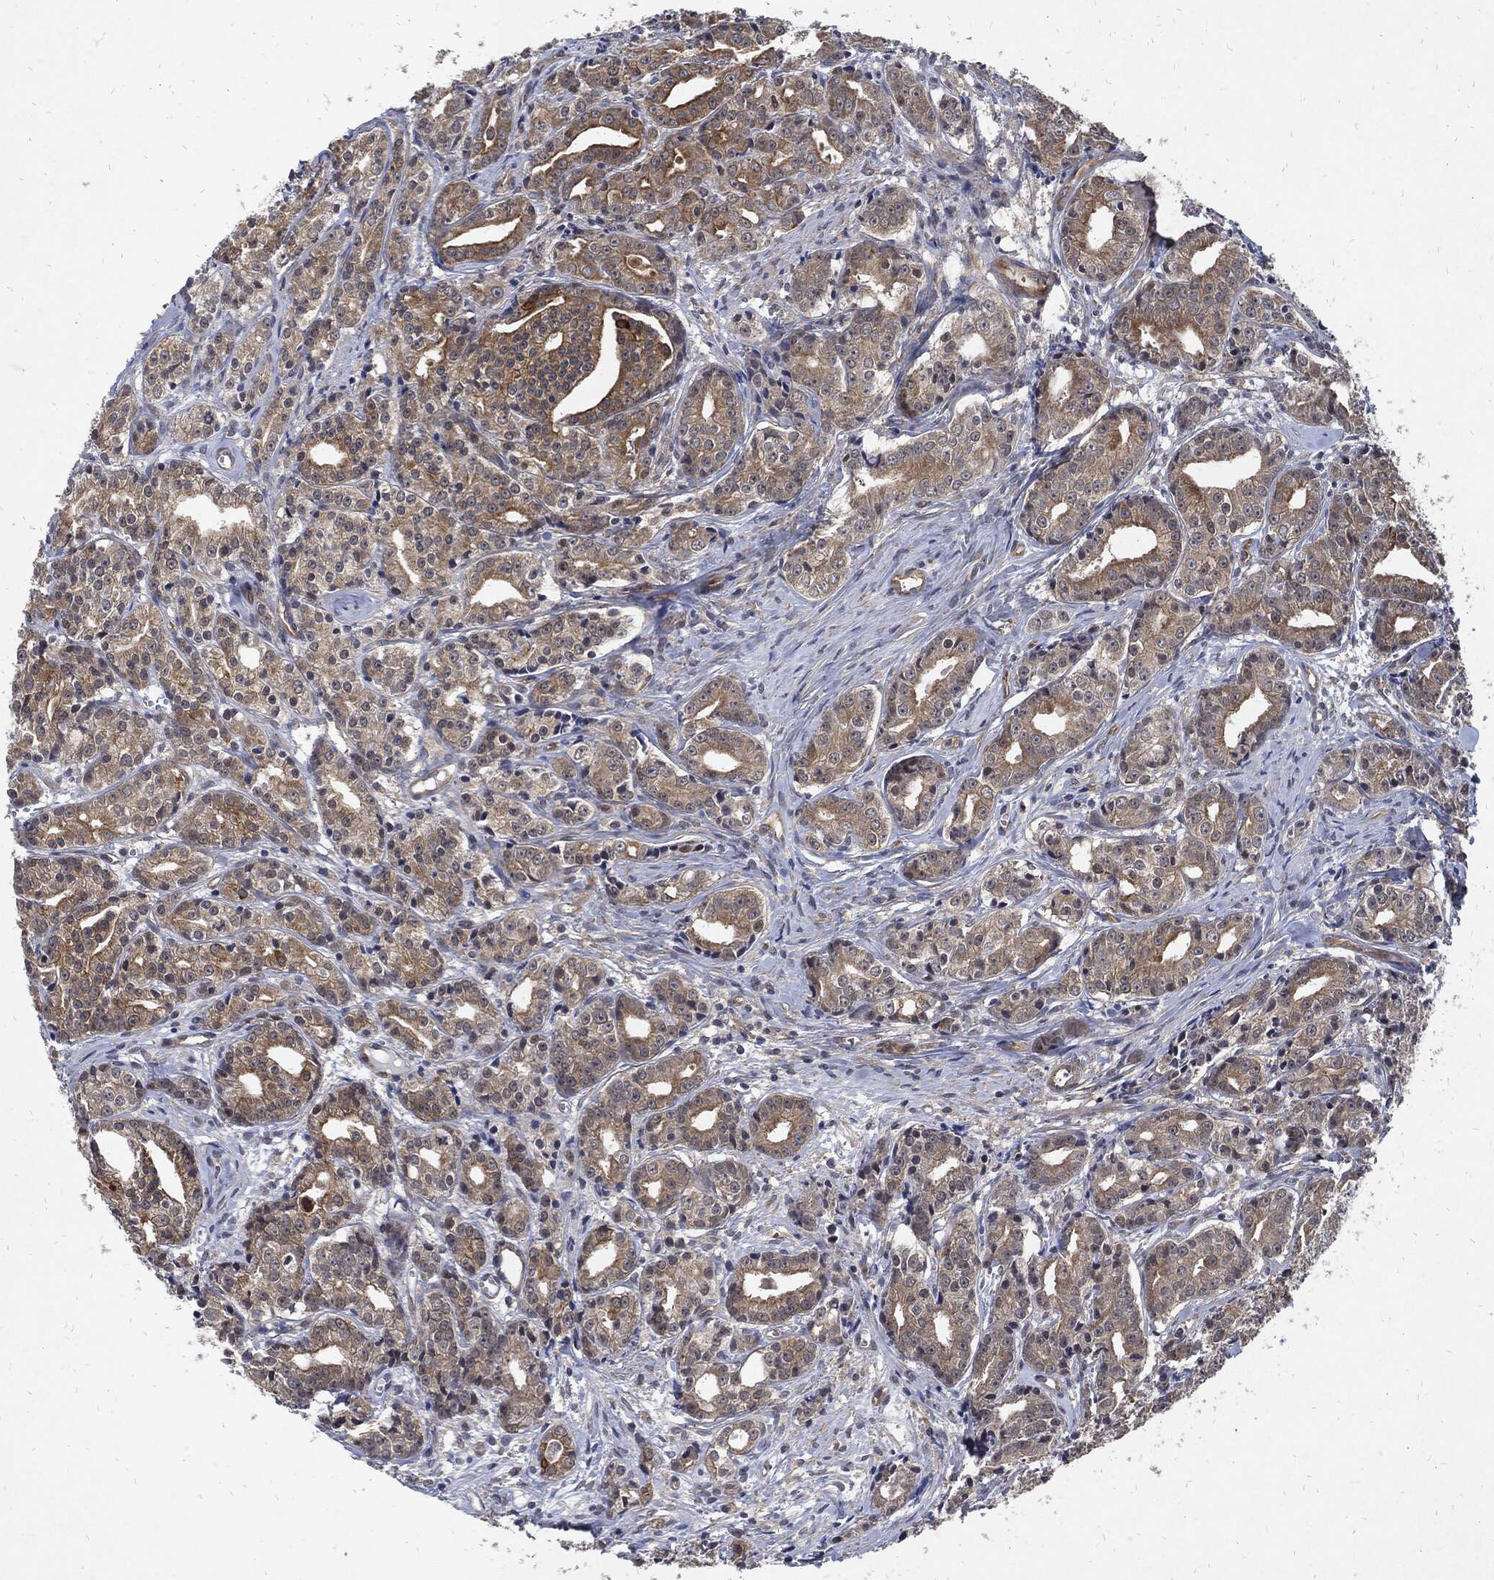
{"staining": {"intensity": "weak", "quantity": "25%-75%", "location": "cytoplasmic/membranous"}, "tissue": "prostate cancer", "cell_type": "Tumor cells", "image_type": "cancer", "snomed": [{"axis": "morphology", "description": "Adenocarcinoma, Medium grade"}, {"axis": "topography", "description": "Prostate"}], "caption": "Prostate cancer (medium-grade adenocarcinoma) stained with immunohistochemistry demonstrates weak cytoplasmic/membranous expression in about 25%-75% of tumor cells.", "gene": "DCTN1", "patient": {"sex": "male", "age": 74}}